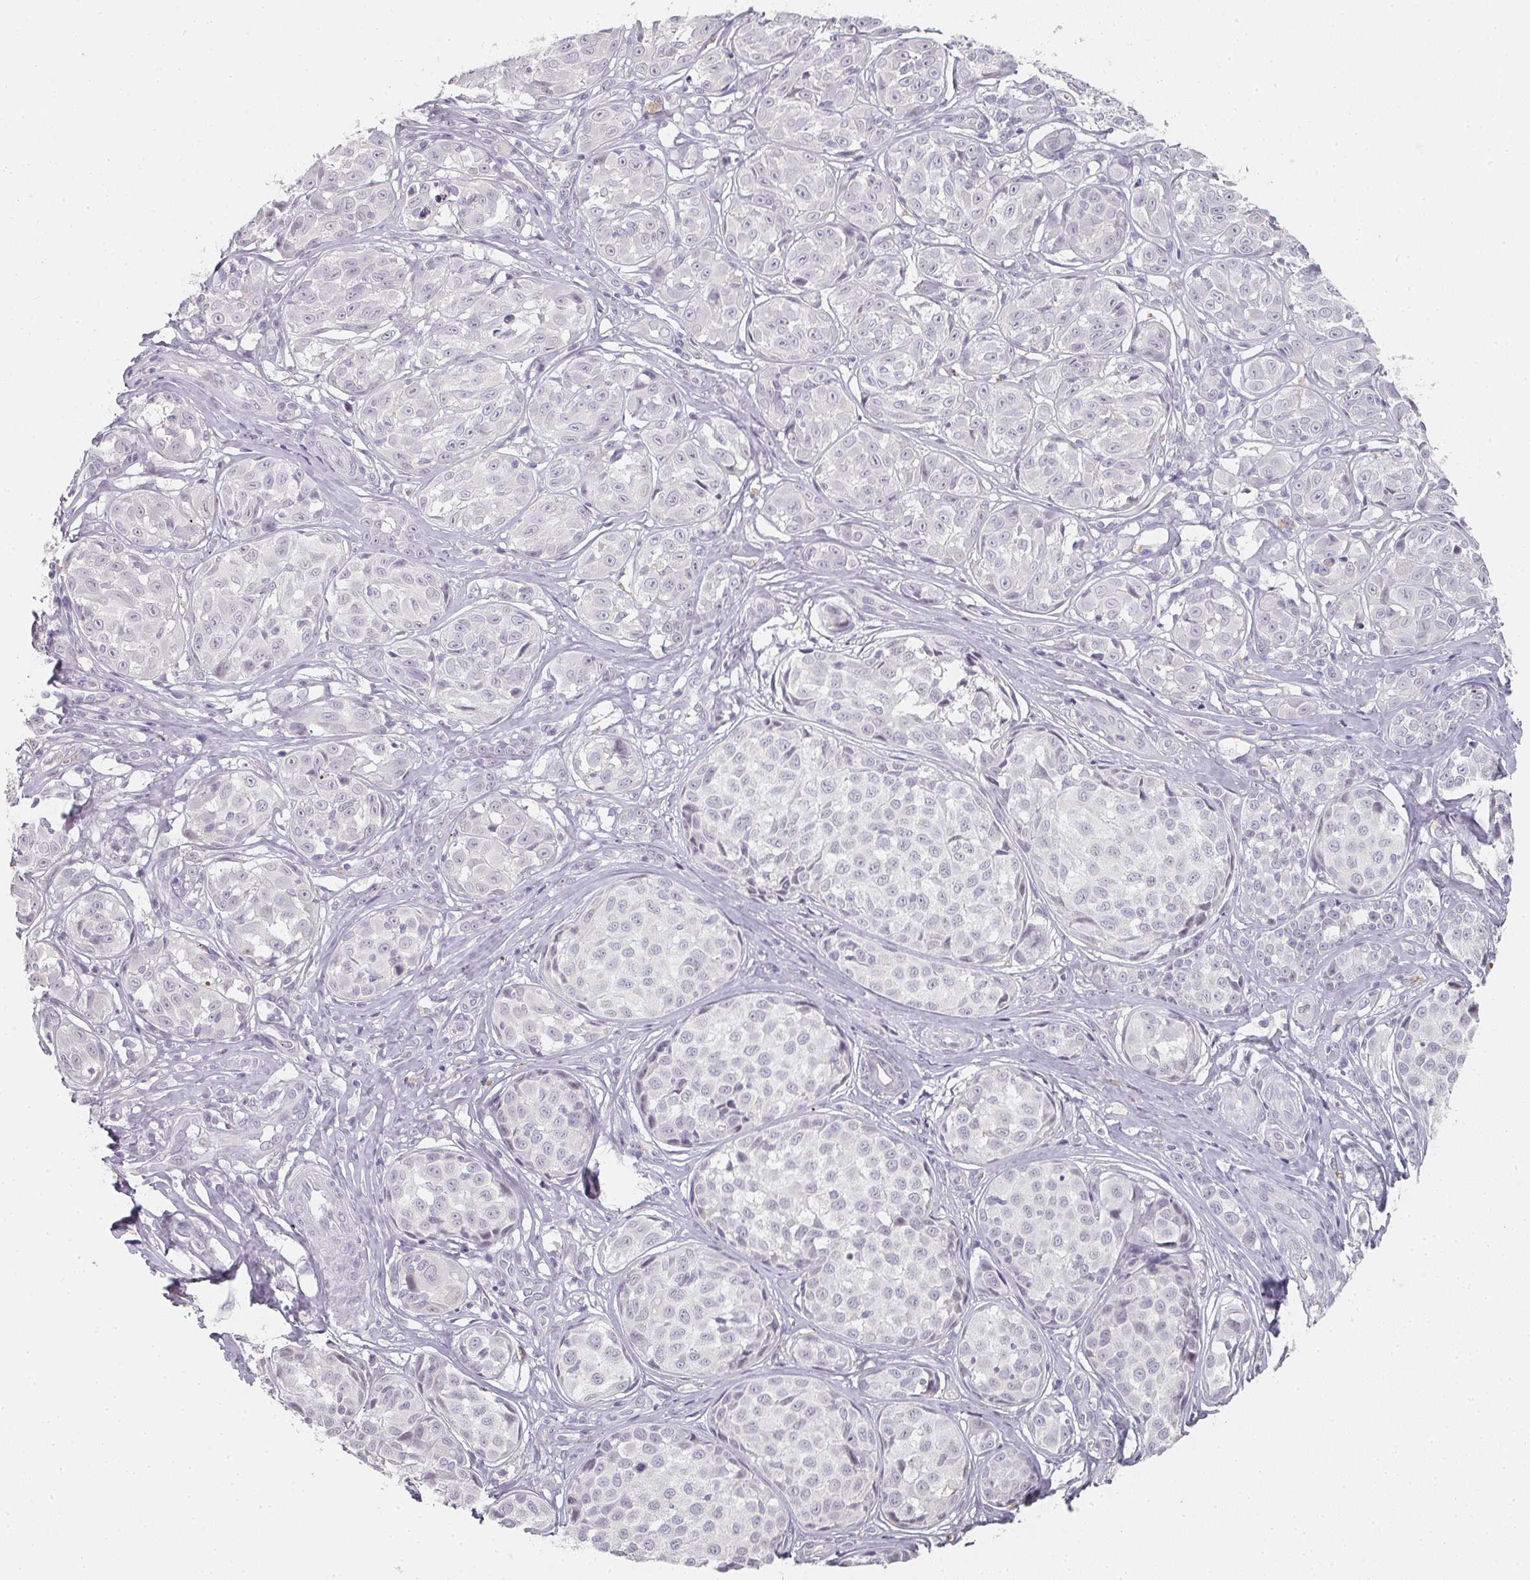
{"staining": {"intensity": "negative", "quantity": "none", "location": "none"}, "tissue": "melanoma", "cell_type": "Tumor cells", "image_type": "cancer", "snomed": [{"axis": "morphology", "description": "Malignant melanoma, NOS"}, {"axis": "topography", "description": "Skin"}], "caption": "Immunohistochemical staining of human melanoma shows no significant staining in tumor cells. The staining is performed using DAB (3,3'-diaminobenzidine) brown chromogen with nuclei counter-stained in using hematoxylin.", "gene": "SHISA2", "patient": {"sex": "female", "age": 35}}